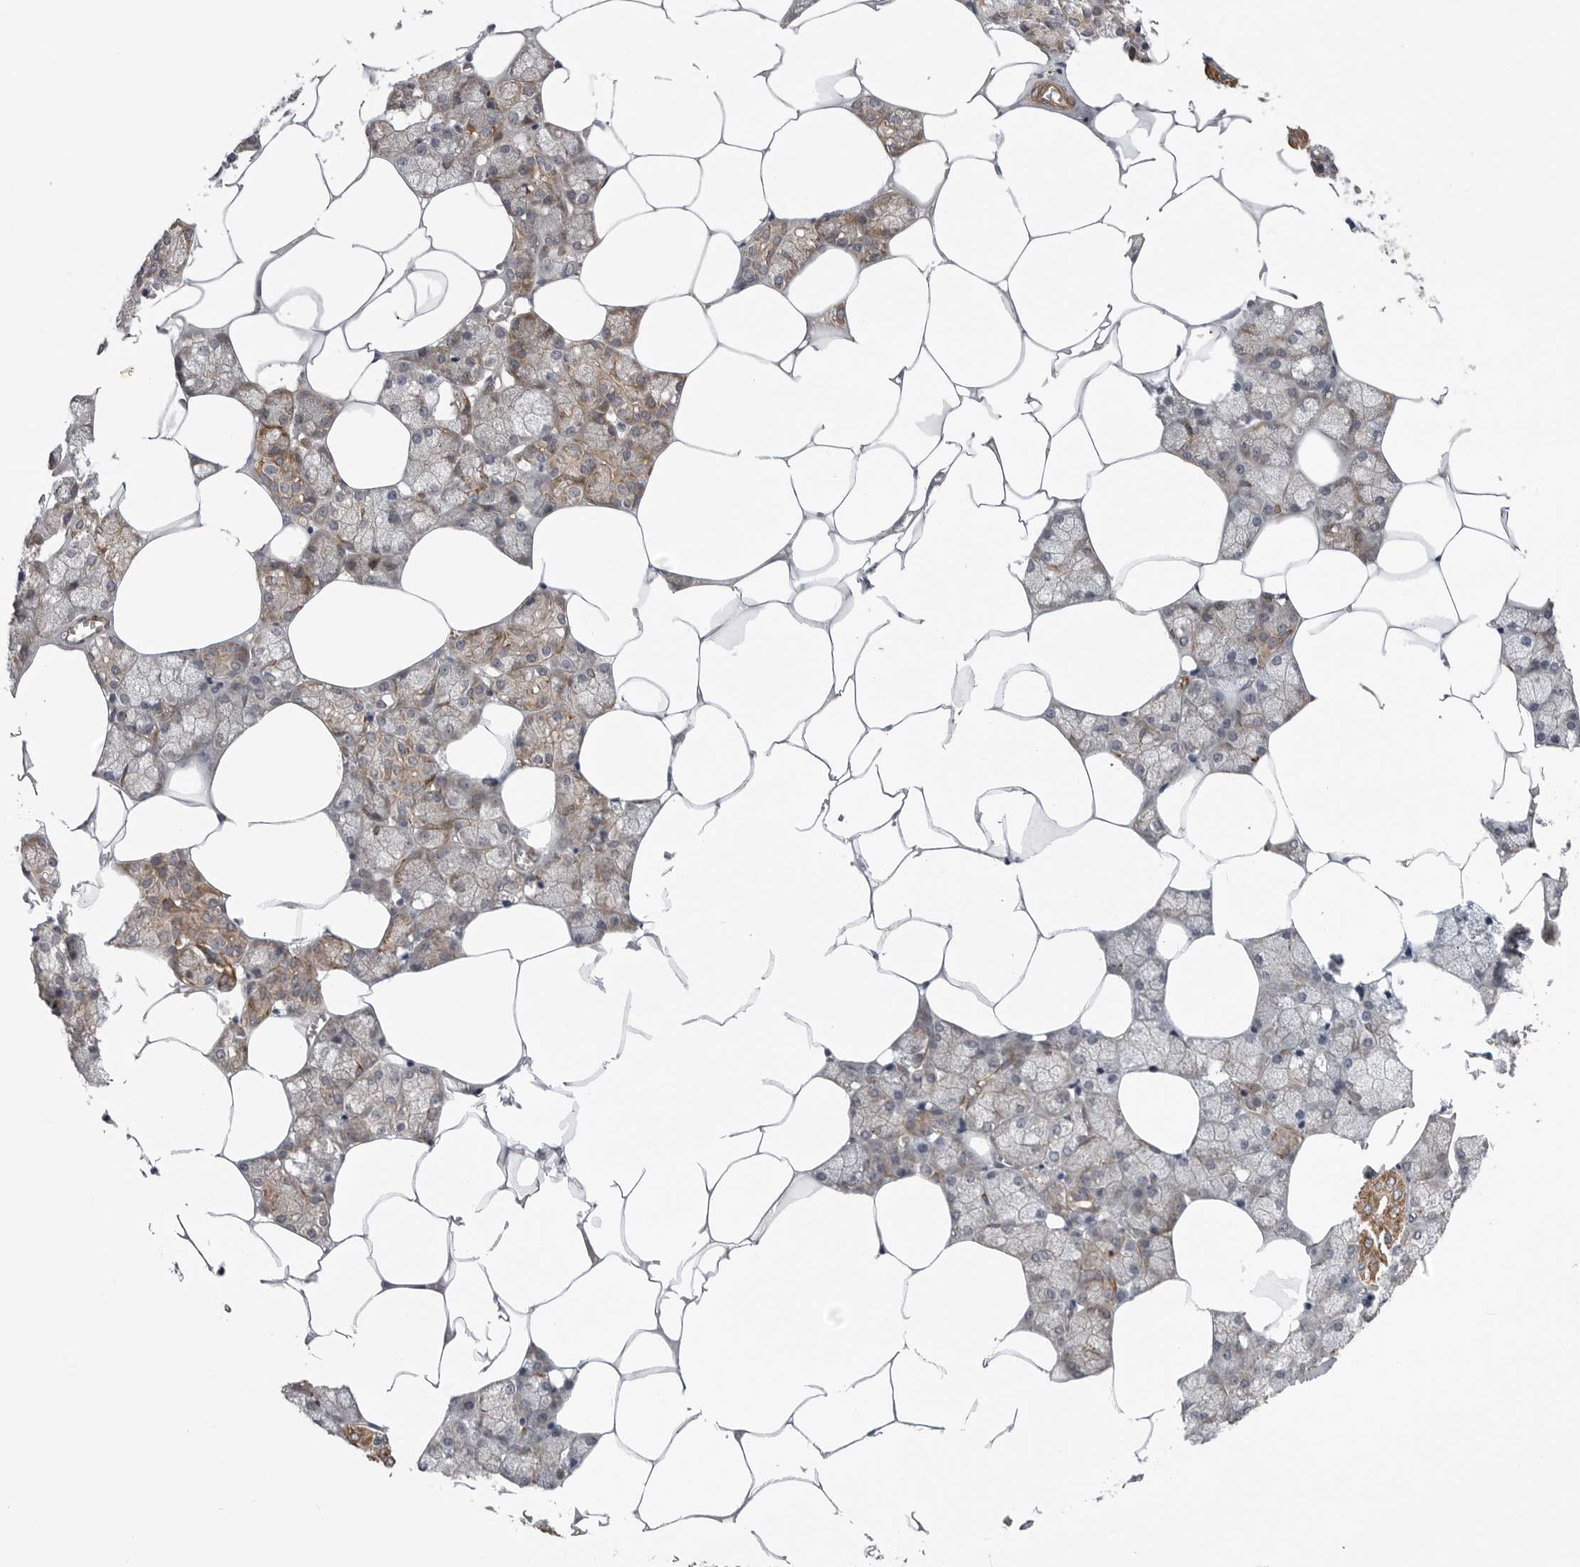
{"staining": {"intensity": "moderate", "quantity": "25%-75%", "location": "cytoplasmic/membranous"}, "tissue": "salivary gland", "cell_type": "Glandular cells", "image_type": "normal", "snomed": [{"axis": "morphology", "description": "Normal tissue, NOS"}, {"axis": "topography", "description": "Salivary gland"}], "caption": "DAB (3,3'-diaminobenzidine) immunohistochemical staining of unremarkable salivary gland exhibits moderate cytoplasmic/membranous protein expression in about 25%-75% of glandular cells.", "gene": "SCP2", "patient": {"sex": "male", "age": 62}}